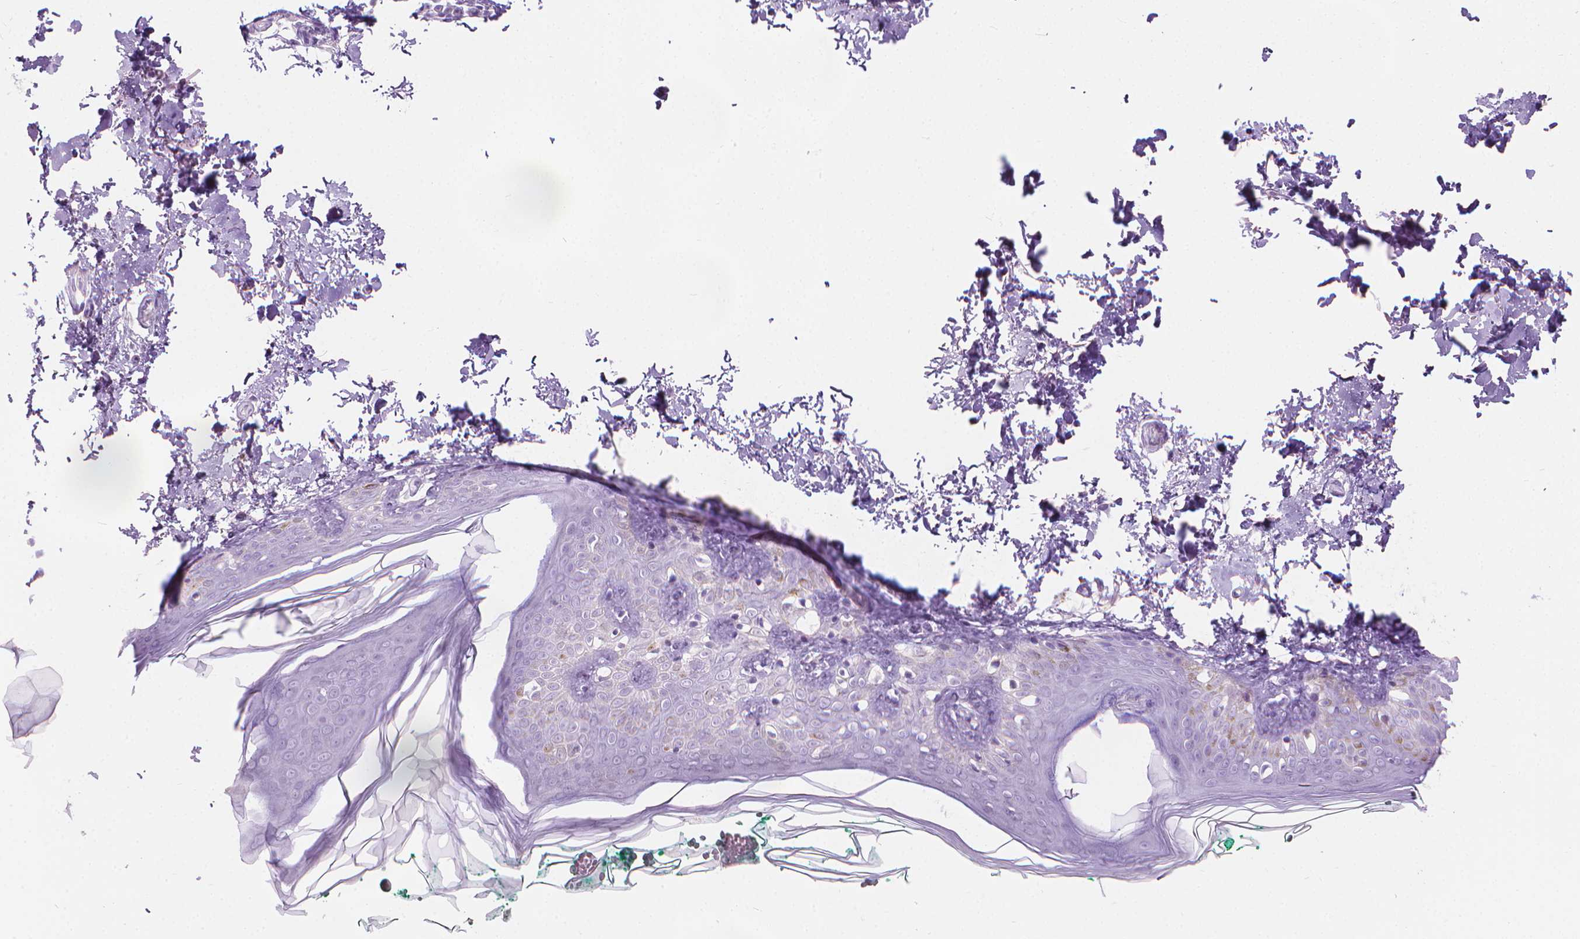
{"staining": {"intensity": "negative", "quantity": "none", "location": "none"}, "tissue": "skin", "cell_type": "Fibroblasts", "image_type": "normal", "snomed": [{"axis": "morphology", "description": "Normal tissue, NOS"}, {"axis": "topography", "description": "Skin"}, {"axis": "topography", "description": "Peripheral nerve tissue"}], "caption": "The histopathology image shows no significant staining in fibroblasts of skin. Brightfield microscopy of IHC stained with DAB (3,3'-diaminobenzidine) (brown) and hematoxylin (blue), captured at high magnification.", "gene": "CFAP52", "patient": {"sex": "female", "age": 45}}